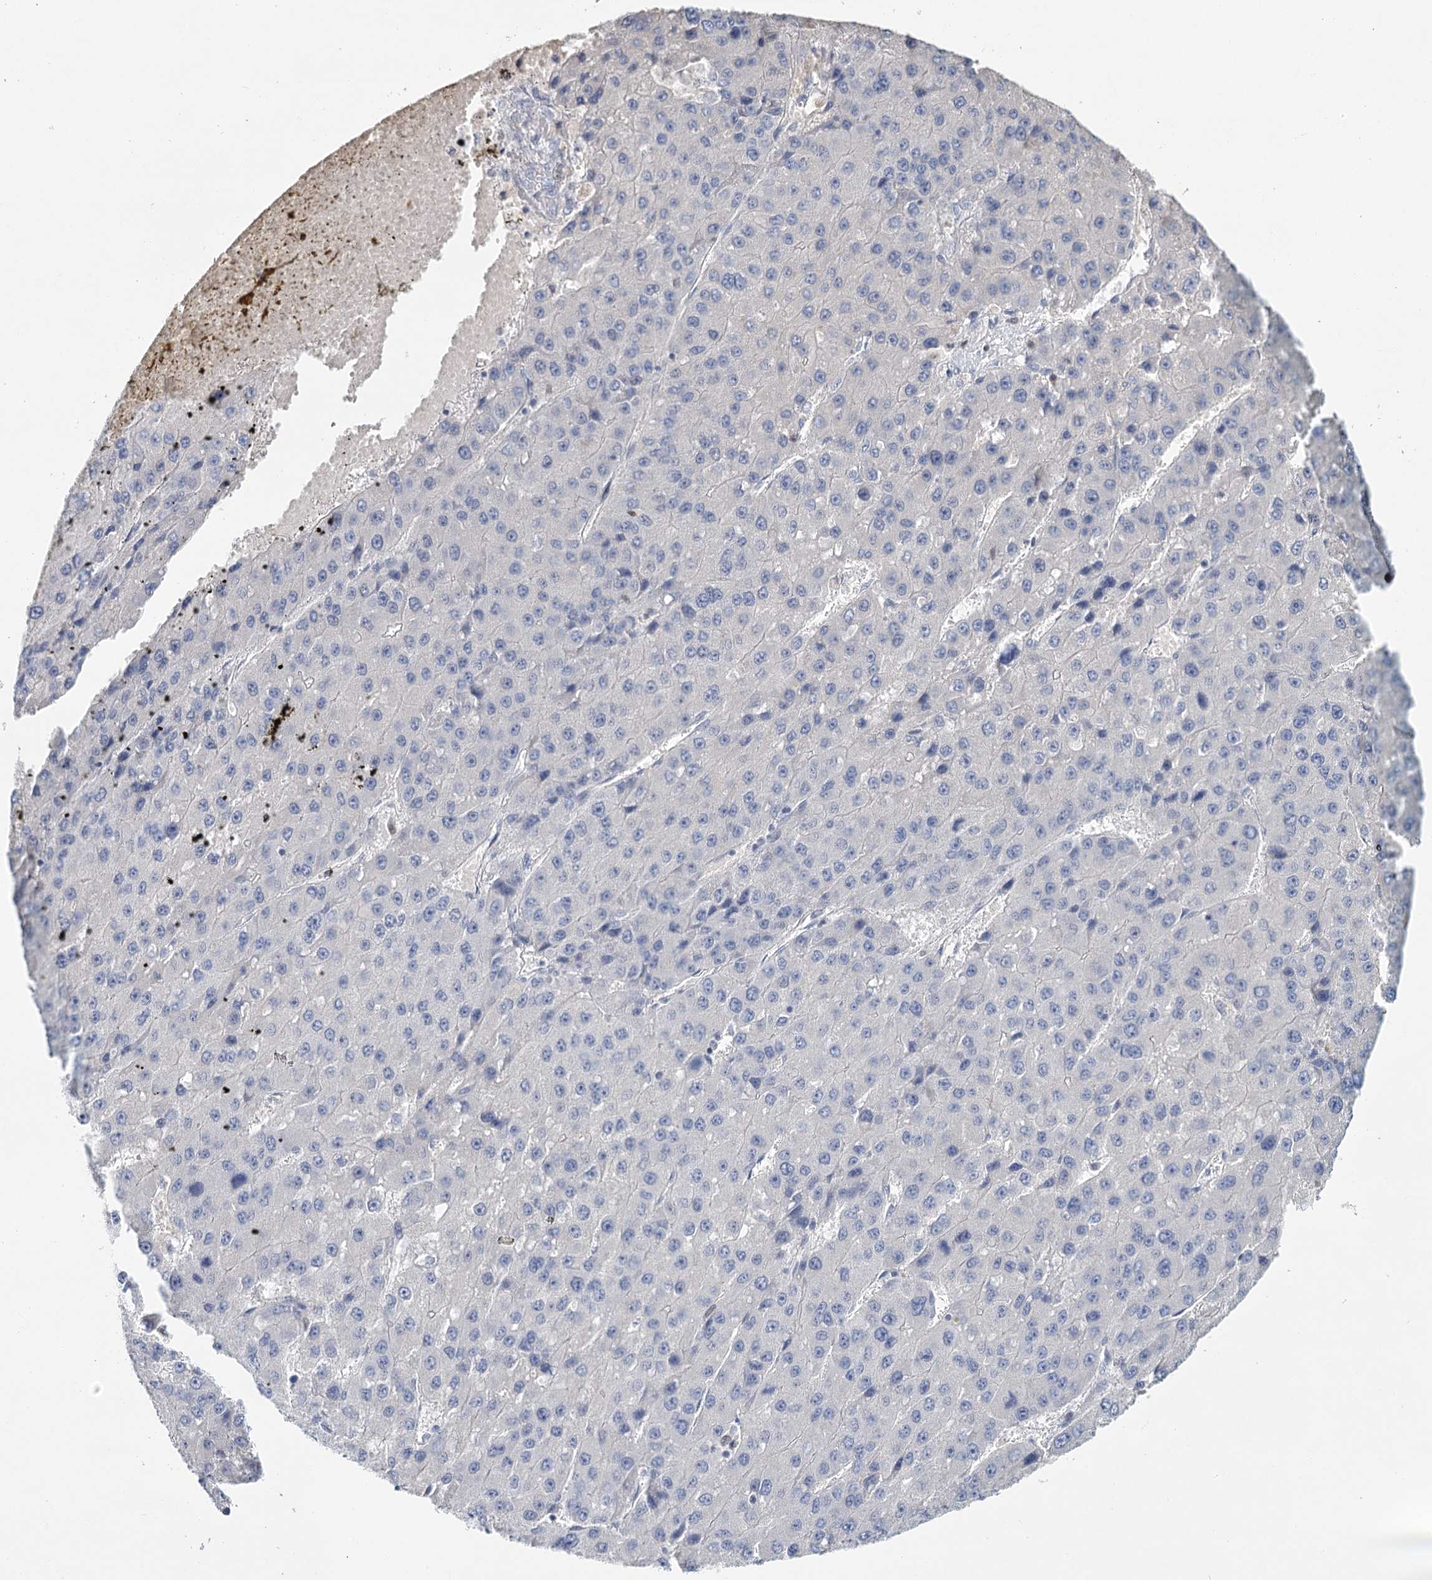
{"staining": {"intensity": "negative", "quantity": "none", "location": "none"}, "tissue": "liver cancer", "cell_type": "Tumor cells", "image_type": "cancer", "snomed": [{"axis": "morphology", "description": "Carcinoma, Hepatocellular, NOS"}, {"axis": "topography", "description": "Liver"}], "caption": "Micrograph shows no protein positivity in tumor cells of liver hepatocellular carcinoma tissue.", "gene": "IGSF3", "patient": {"sex": "female", "age": 73}}